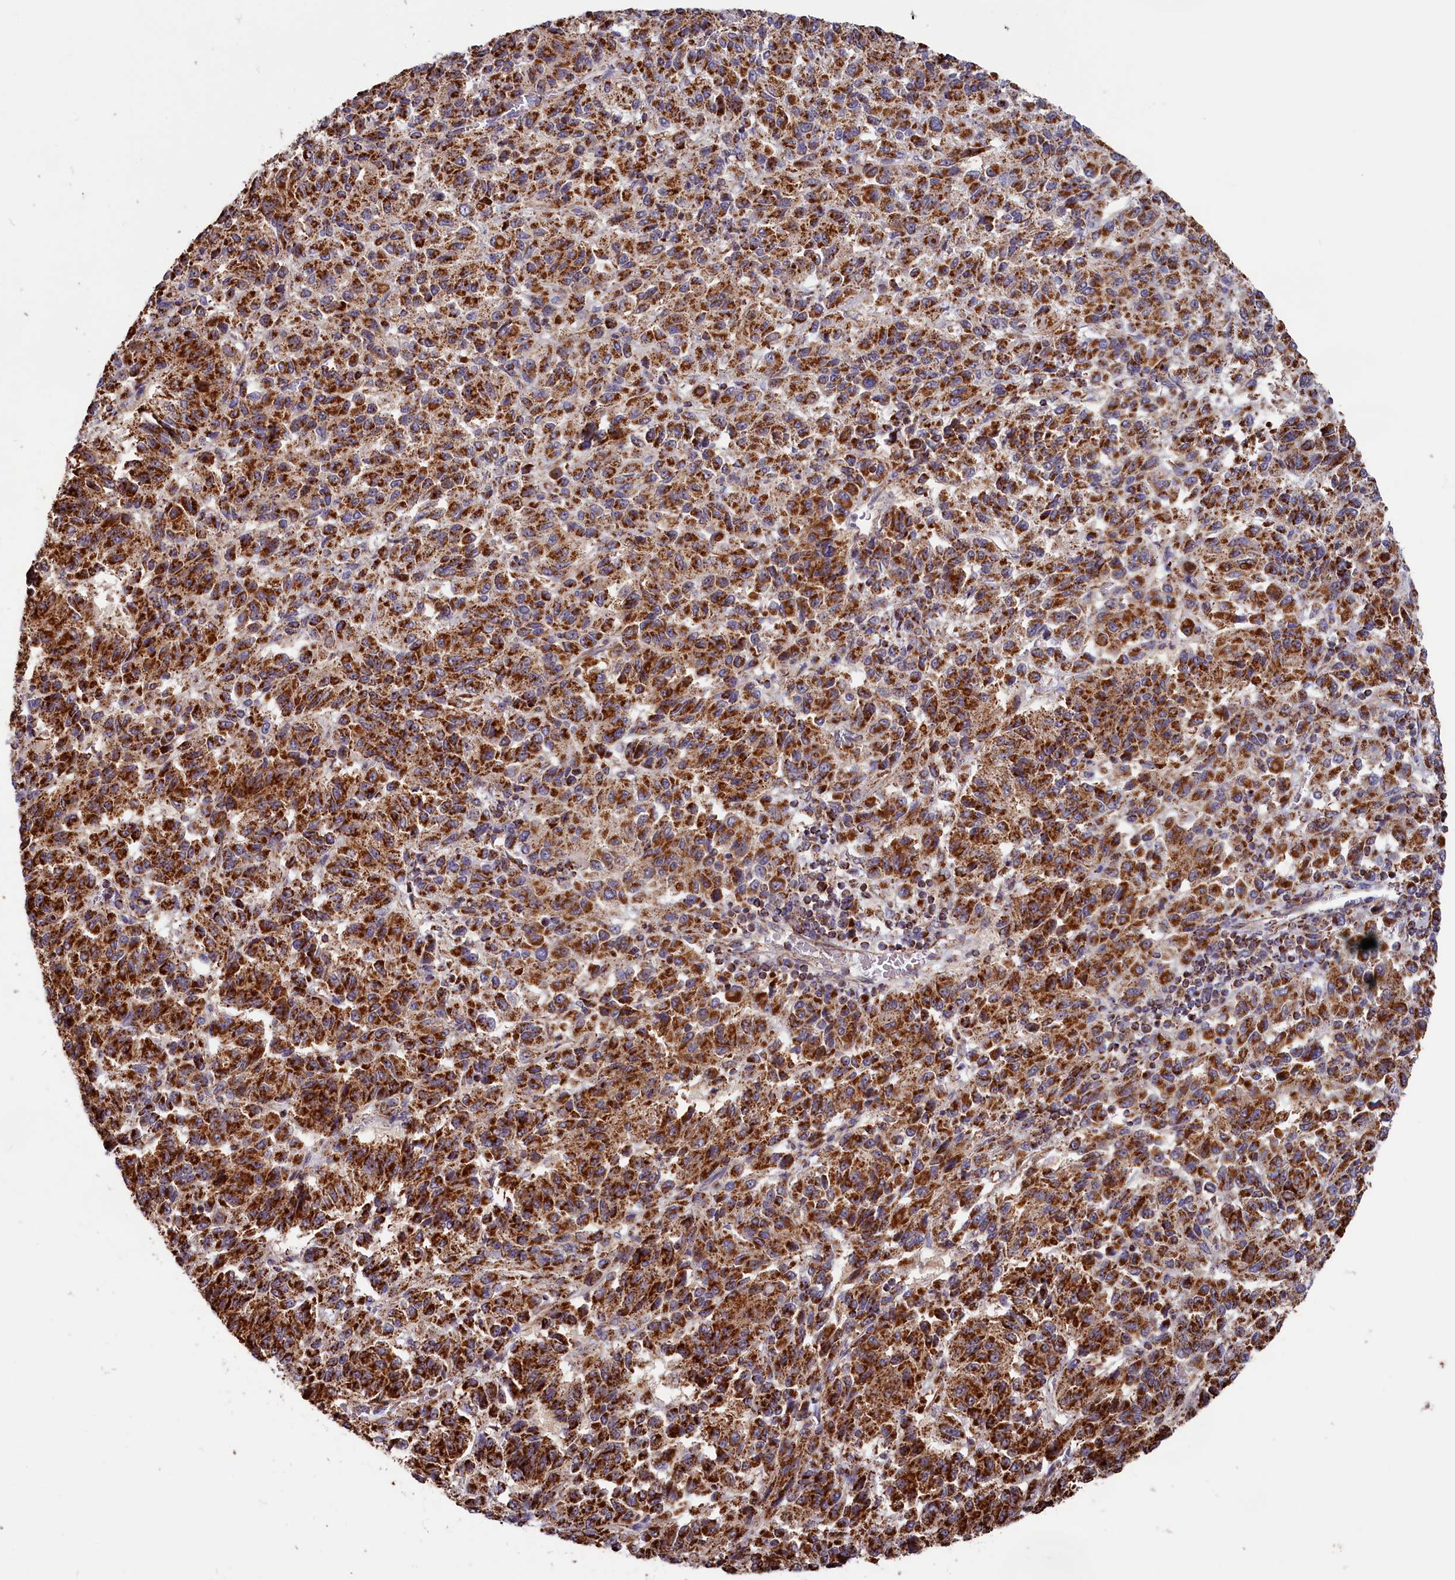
{"staining": {"intensity": "strong", "quantity": ">75%", "location": "cytoplasmic/membranous"}, "tissue": "melanoma", "cell_type": "Tumor cells", "image_type": "cancer", "snomed": [{"axis": "morphology", "description": "Malignant melanoma, Metastatic site"}, {"axis": "topography", "description": "Lung"}], "caption": "Immunohistochemistry (DAB) staining of human malignant melanoma (metastatic site) exhibits strong cytoplasmic/membranous protein positivity in approximately >75% of tumor cells.", "gene": "MACROD1", "patient": {"sex": "male", "age": 64}}